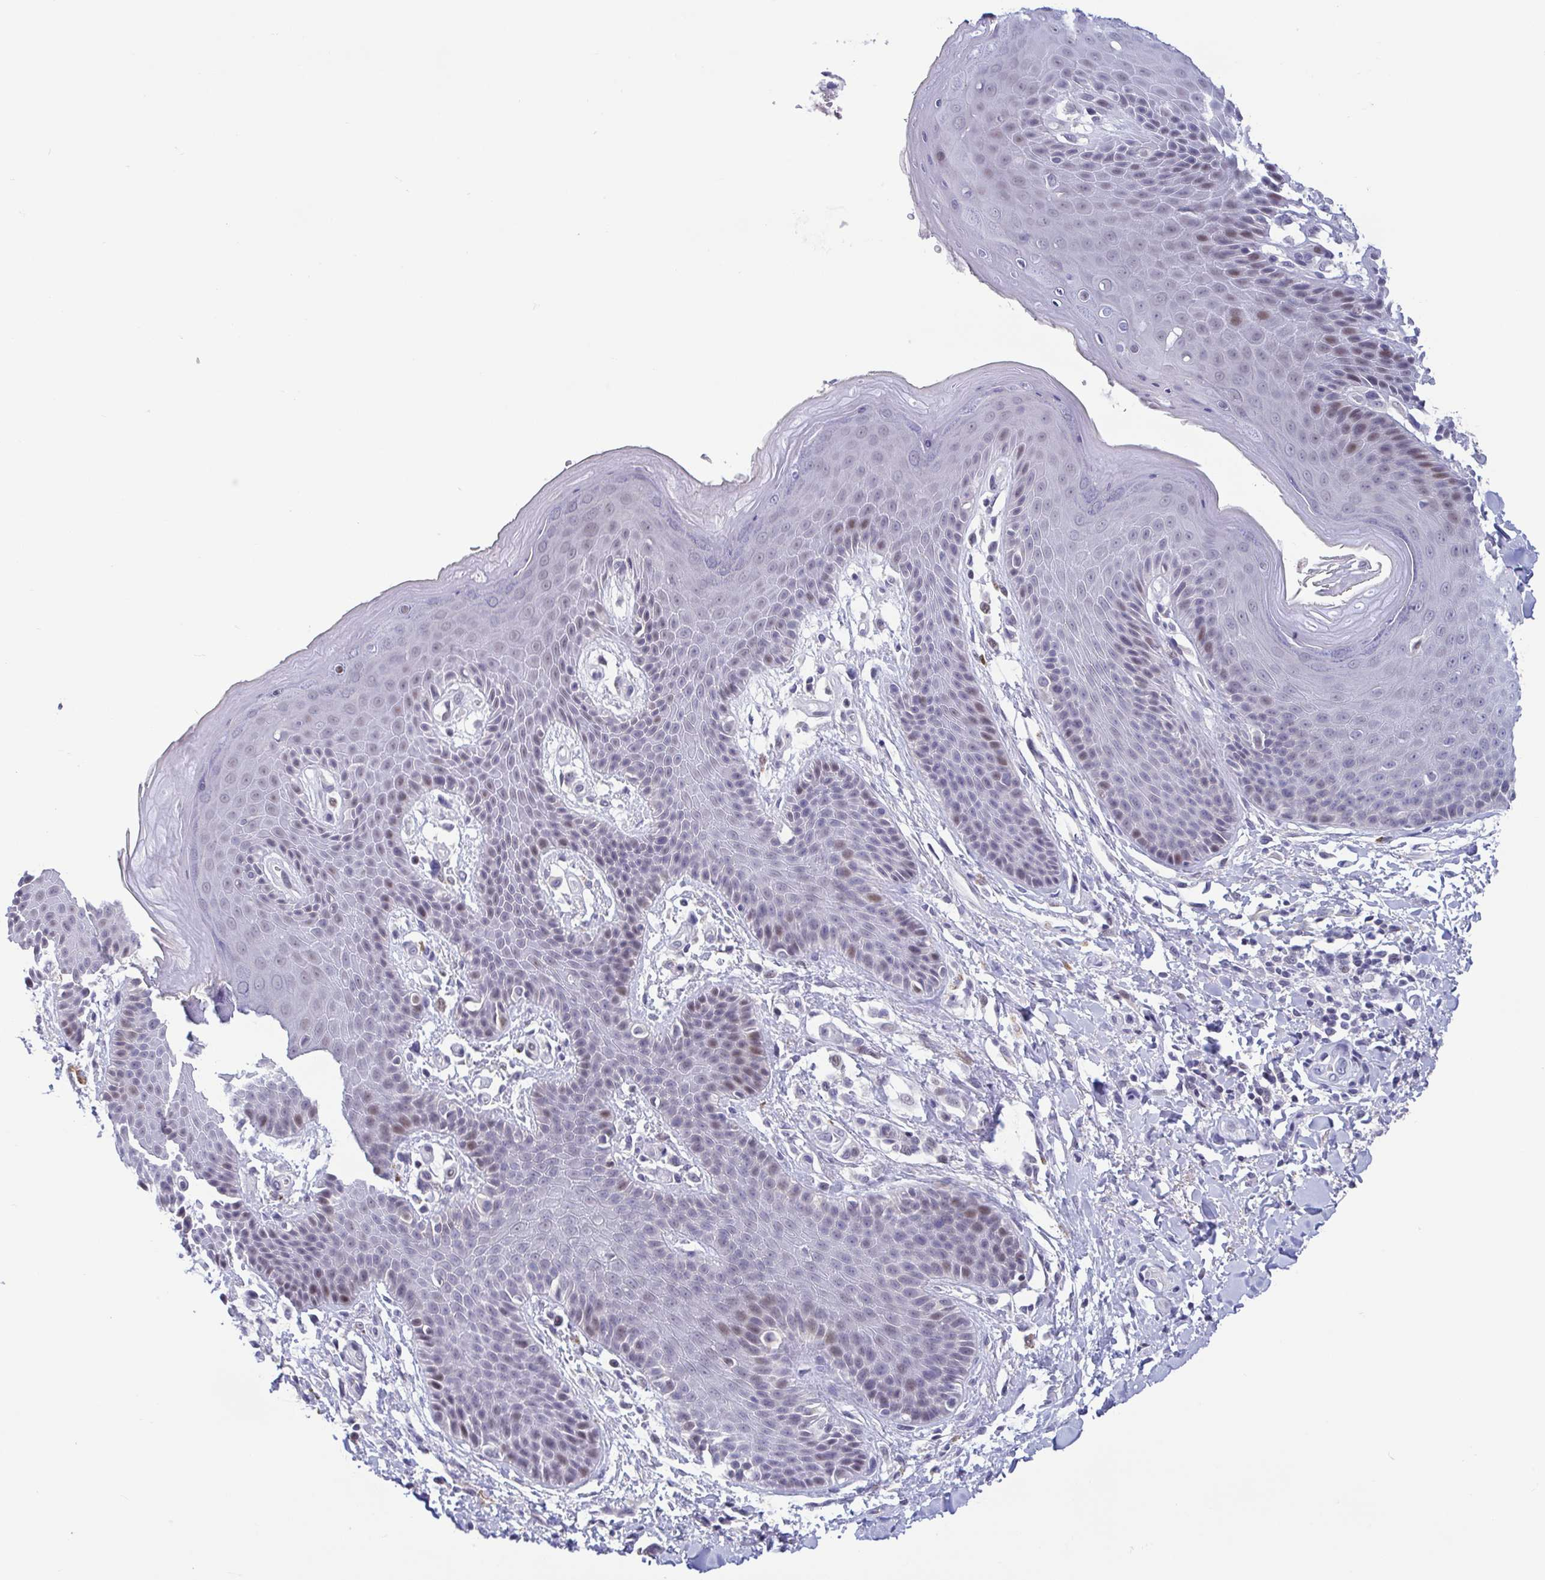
{"staining": {"intensity": "weak", "quantity": "25%-75%", "location": "nuclear"}, "tissue": "skin", "cell_type": "Epidermal cells", "image_type": "normal", "snomed": [{"axis": "morphology", "description": "Normal tissue, NOS"}, {"axis": "topography", "description": "Anal"}, {"axis": "topography", "description": "Peripheral nerve tissue"}], "caption": "A low amount of weak nuclear staining is seen in approximately 25%-75% of epidermal cells in normal skin.", "gene": "PERM1", "patient": {"sex": "male", "age": 51}}